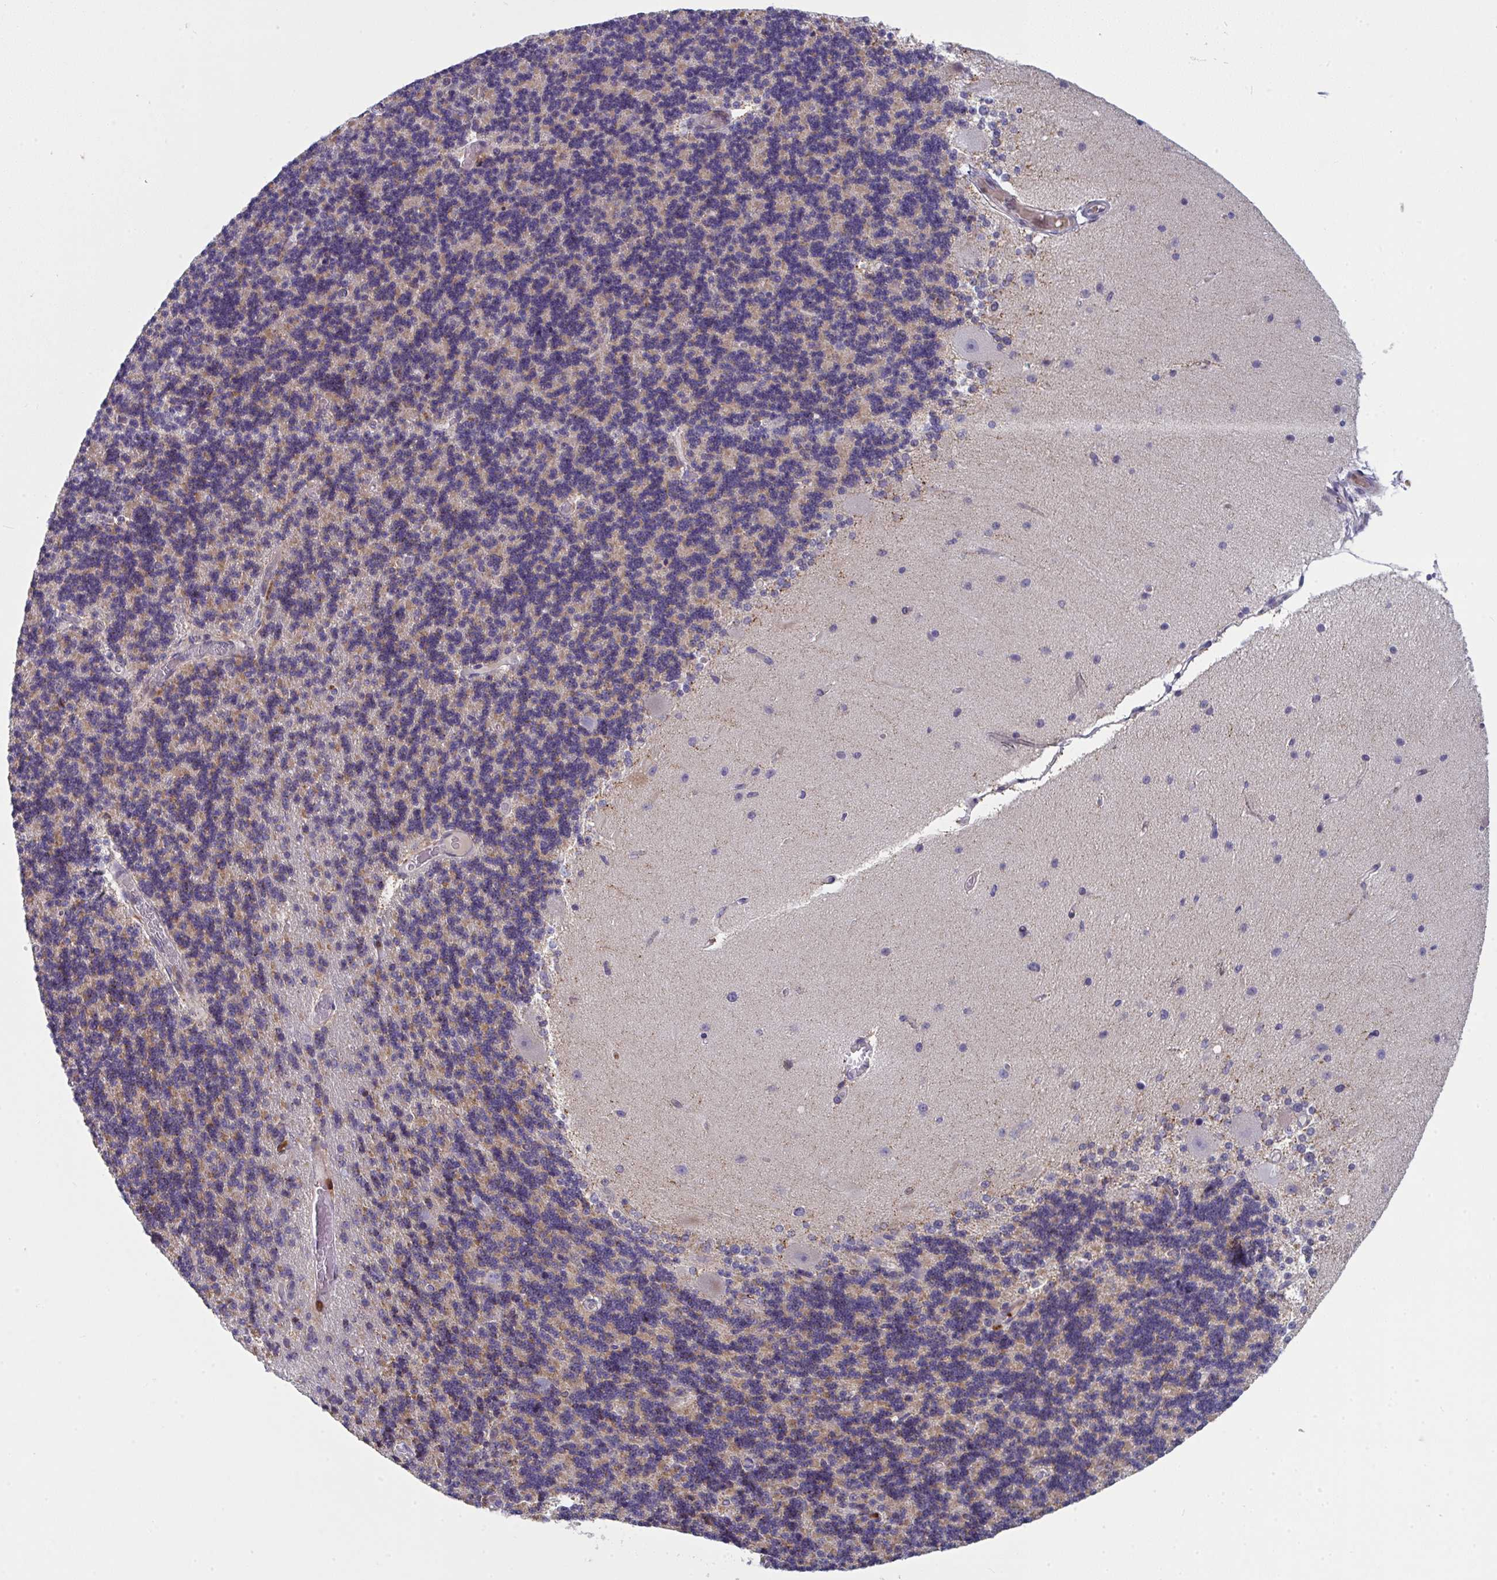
{"staining": {"intensity": "moderate", "quantity": "<25%", "location": "cytoplasmic/membranous"}, "tissue": "cerebellum", "cell_type": "Cells in granular layer", "image_type": "normal", "snomed": [{"axis": "morphology", "description": "Normal tissue, NOS"}, {"axis": "topography", "description": "Cerebellum"}], "caption": "Protein expression analysis of normal cerebellum displays moderate cytoplasmic/membranous staining in approximately <25% of cells in granular layer. The protein of interest is stained brown, and the nuclei are stained in blue (DAB IHC with brightfield microscopy, high magnification).", "gene": "AOC2", "patient": {"sex": "female", "age": 54}}